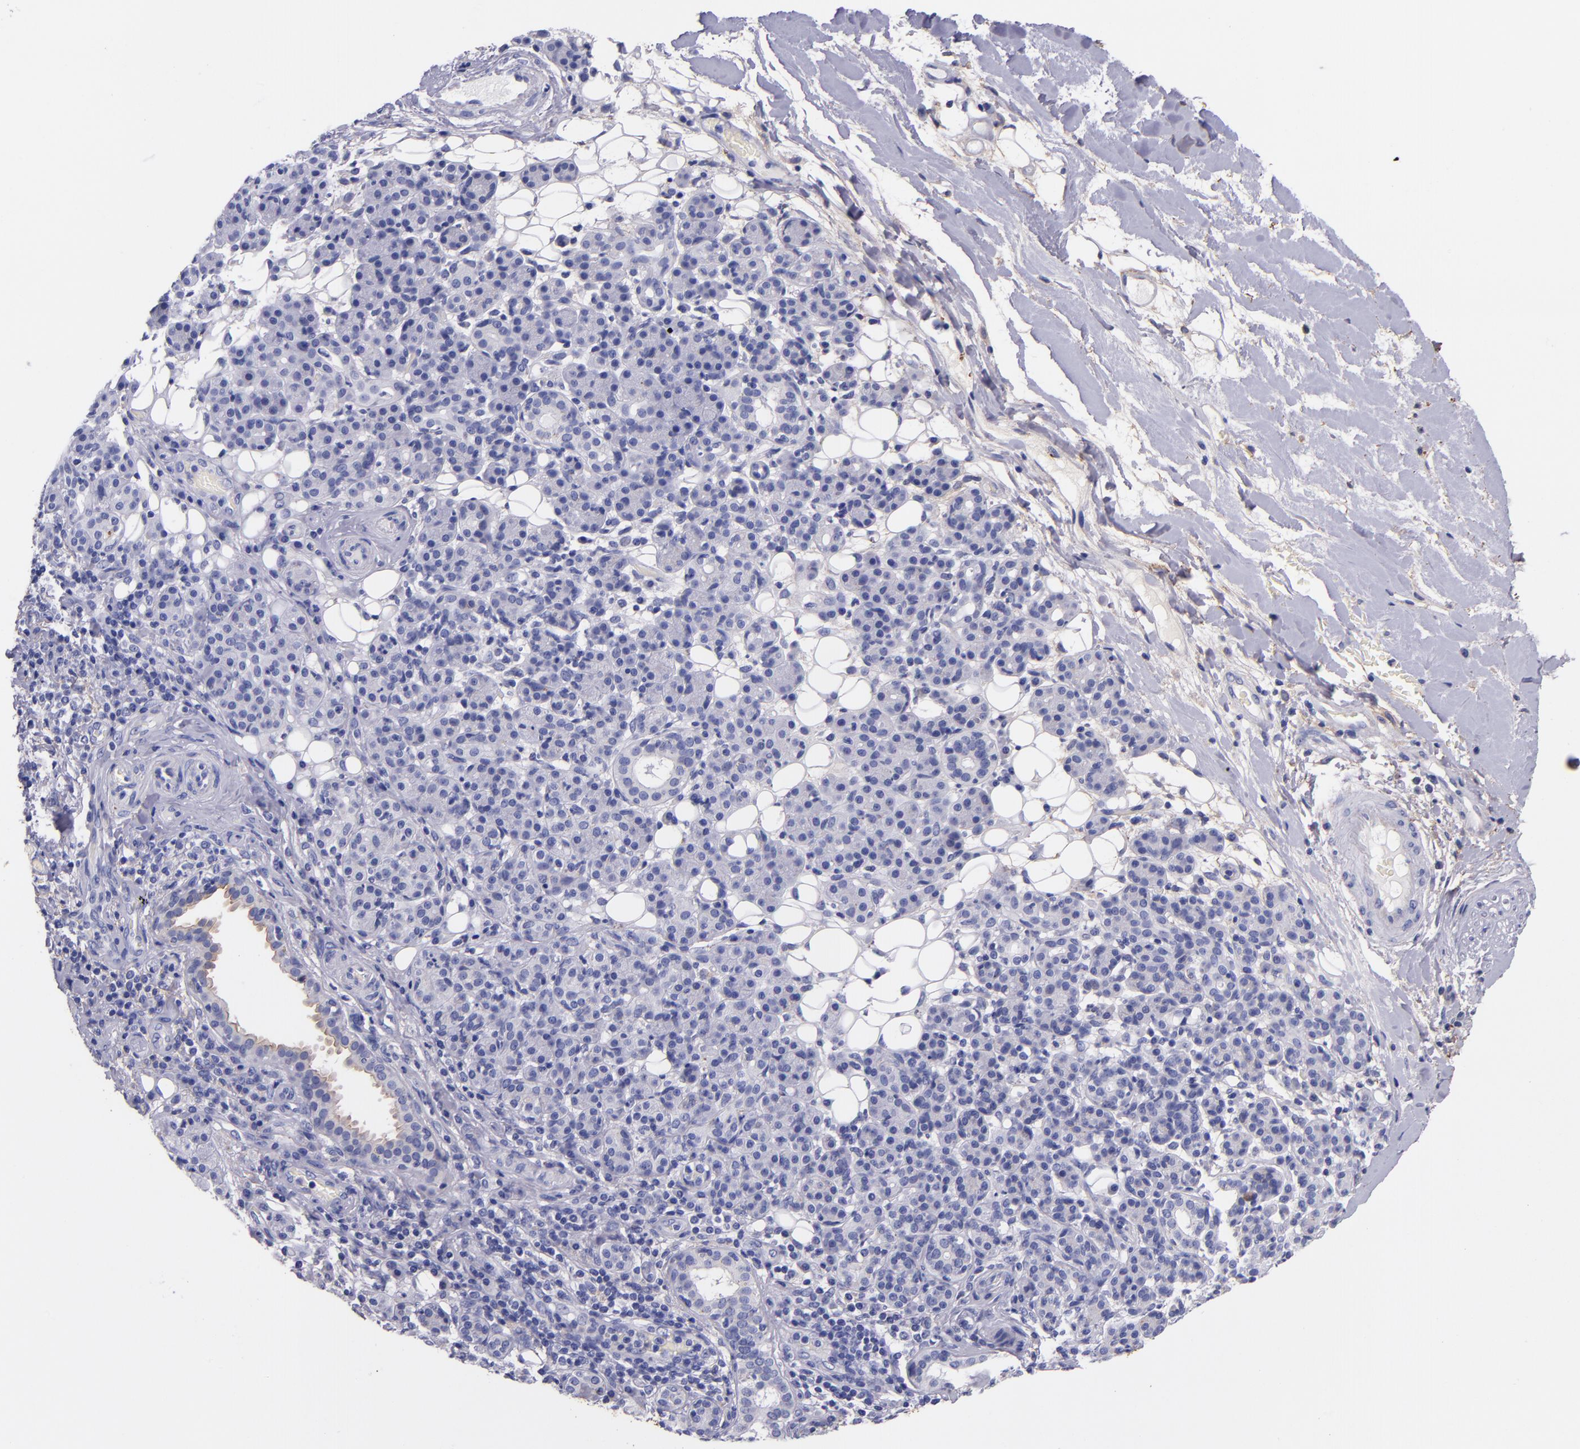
{"staining": {"intensity": "strong", "quantity": "<25%", "location": "cytoplasmic/membranous"}, "tissue": "skin cancer", "cell_type": "Tumor cells", "image_type": "cancer", "snomed": [{"axis": "morphology", "description": "Squamous cell carcinoma, NOS"}, {"axis": "topography", "description": "Skin"}], "caption": "Skin squamous cell carcinoma stained with immunohistochemistry (IHC) shows strong cytoplasmic/membranous staining in about <25% of tumor cells.", "gene": "IVL", "patient": {"sex": "male", "age": 84}}